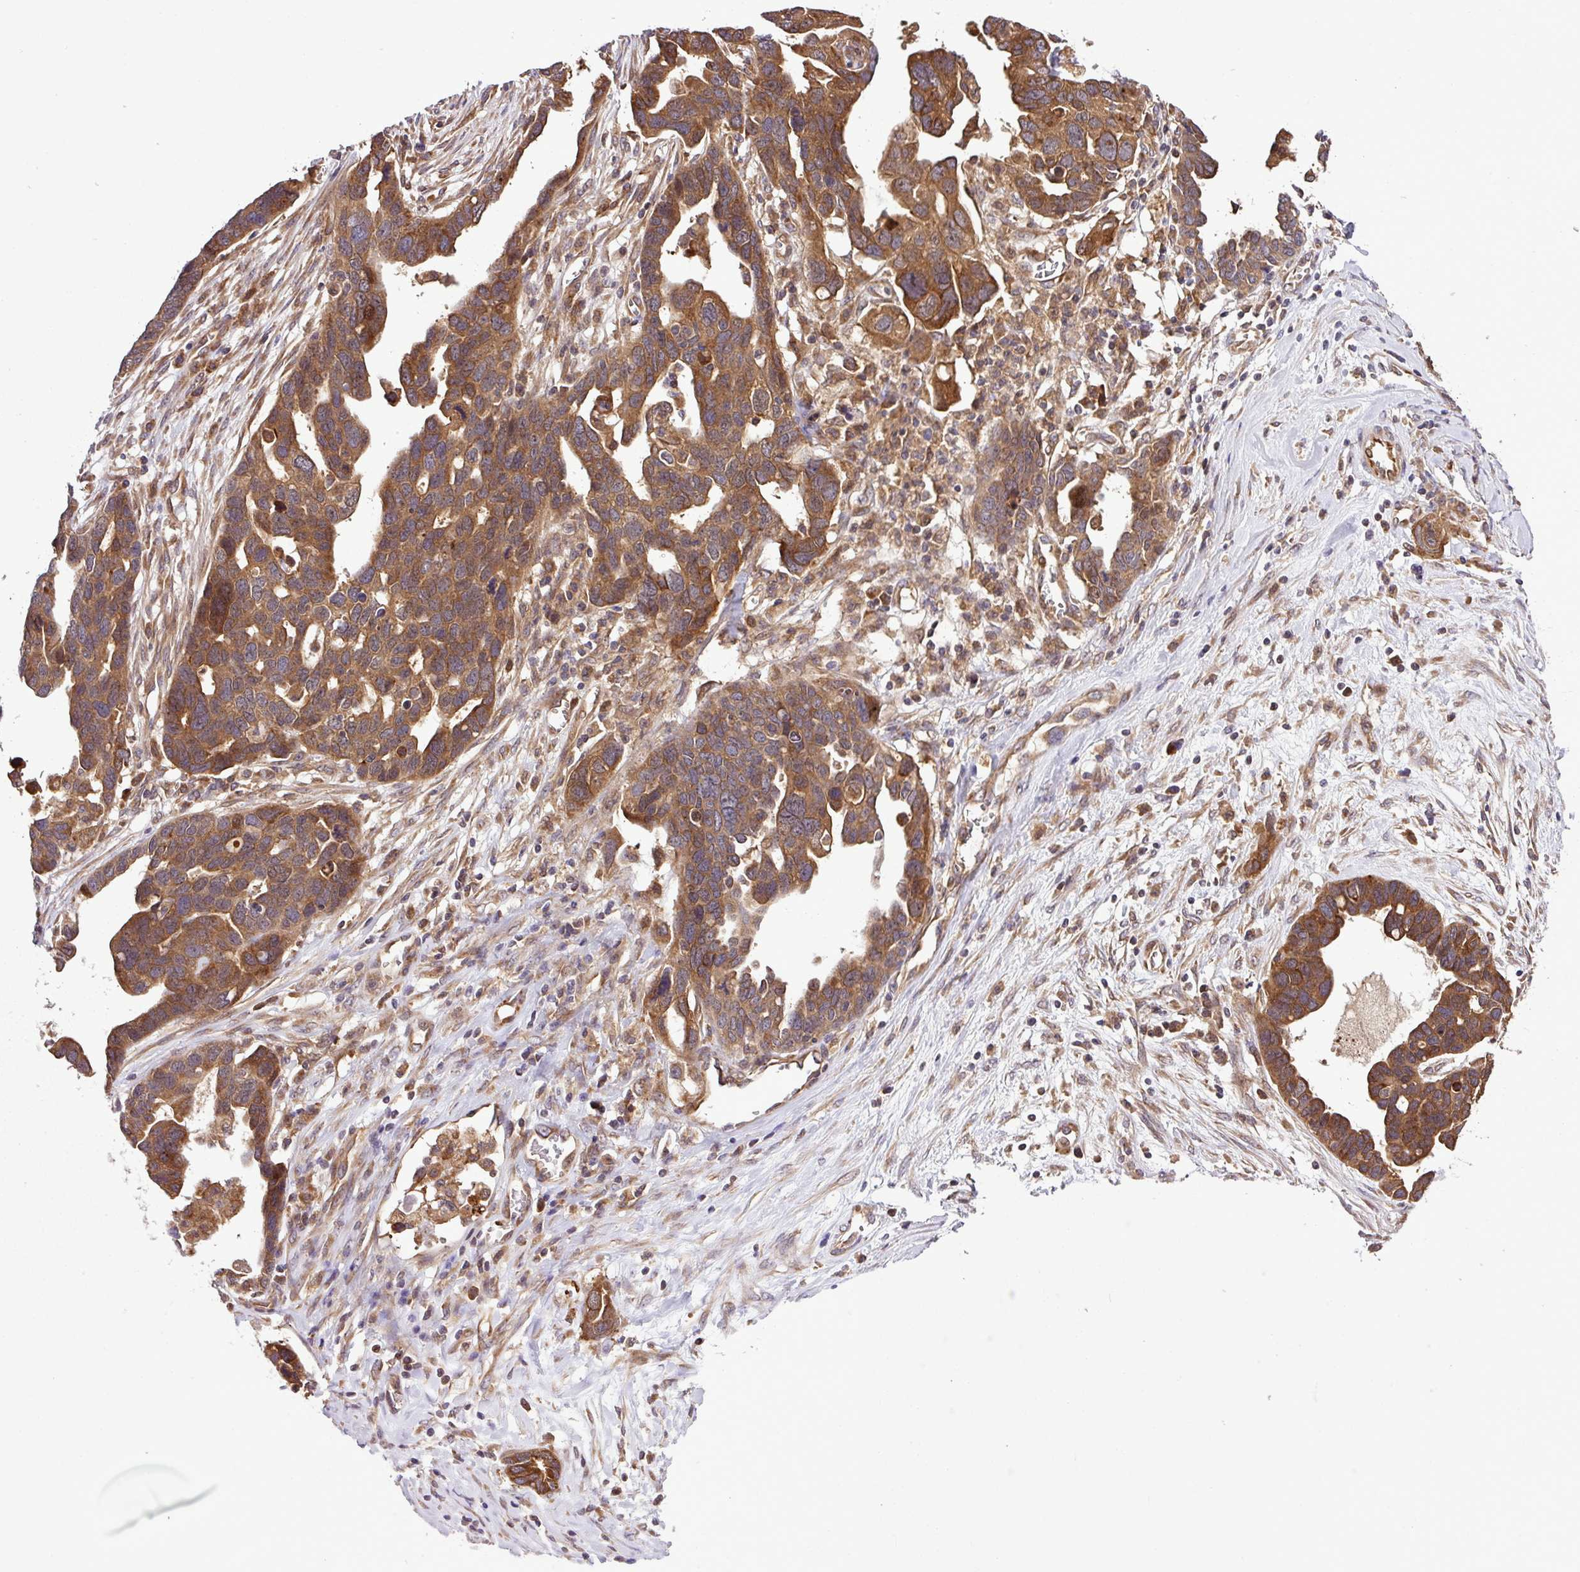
{"staining": {"intensity": "moderate", "quantity": ">75%", "location": "cytoplasmic/membranous"}, "tissue": "ovarian cancer", "cell_type": "Tumor cells", "image_type": "cancer", "snomed": [{"axis": "morphology", "description": "Cystadenocarcinoma, serous, NOS"}, {"axis": "topography", "description": "Ovary"}], "caption": "High-magnification brightfield microscopy of ovarian cancer (serous cystadenocarcinoma) stained with DAB (brown) and counterstained with hematoxylin (blue). tumor cells exhibit moderate cytoplasmic/membranous positivity is seen in about>75% of cells.", "gene": "DLGAP4", "patient": {"sex": "female", "age": 54}}